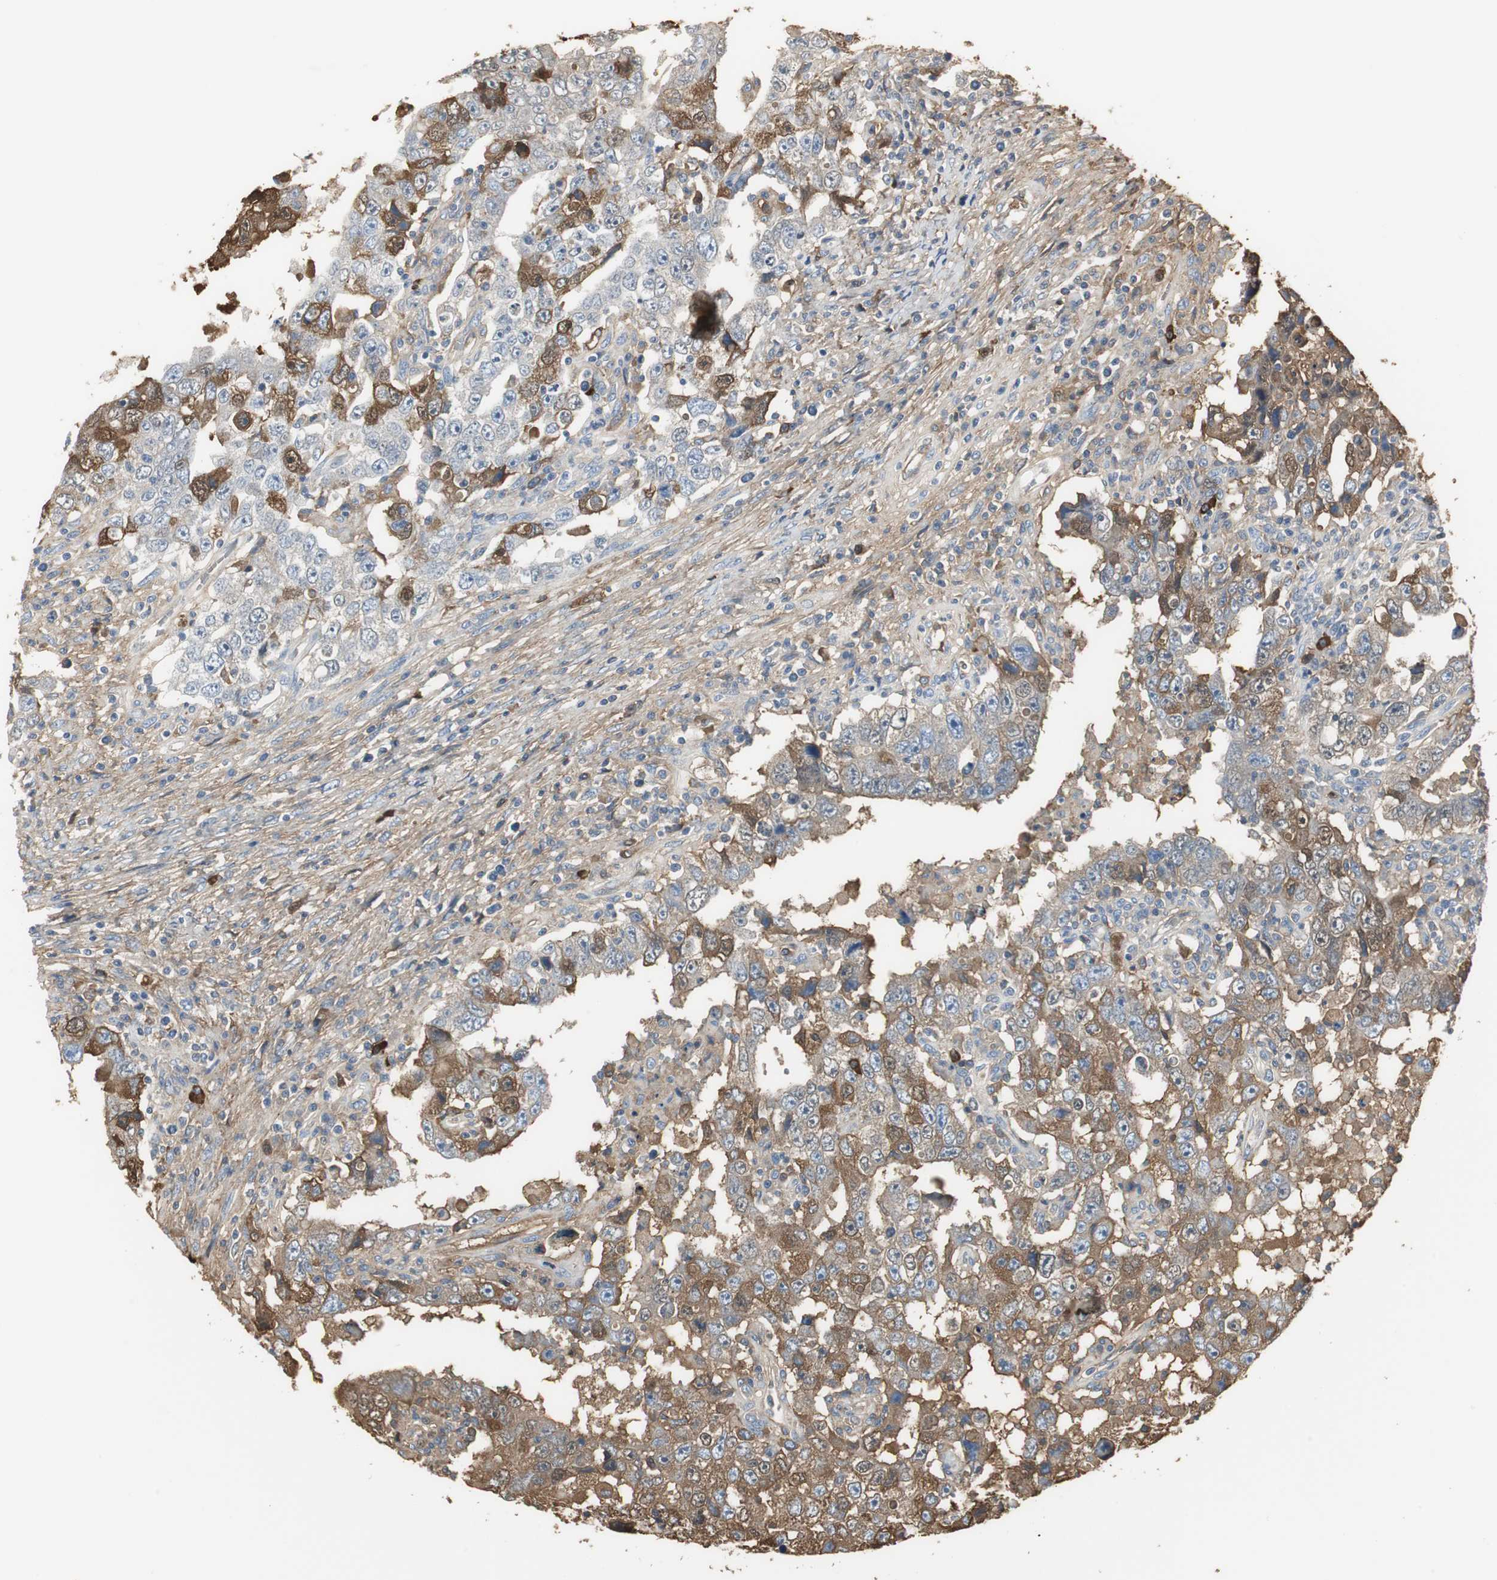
{"staining": {"intensity": "moderate", "quantity": ">75%", "location": "cytoplasmic/membranous"}, "tissue": "testis cancer", "cell_type": "Tumor cells", "image_type": "cancer", "snomed": [{"axis": "morphology", "description": "Carcinoma, Embryonal, NOS"}, {"axis": "topography", "description": "Testis"}], "caption": "Human testis embryonal carcinoma stained for a protein (brown) demonstrates moderate cytoplasmic/membranous positive staining in approximately >75% of tumor cells.", "gene": "IGHA1", "patient": {"sex": "male", "age": 26}}